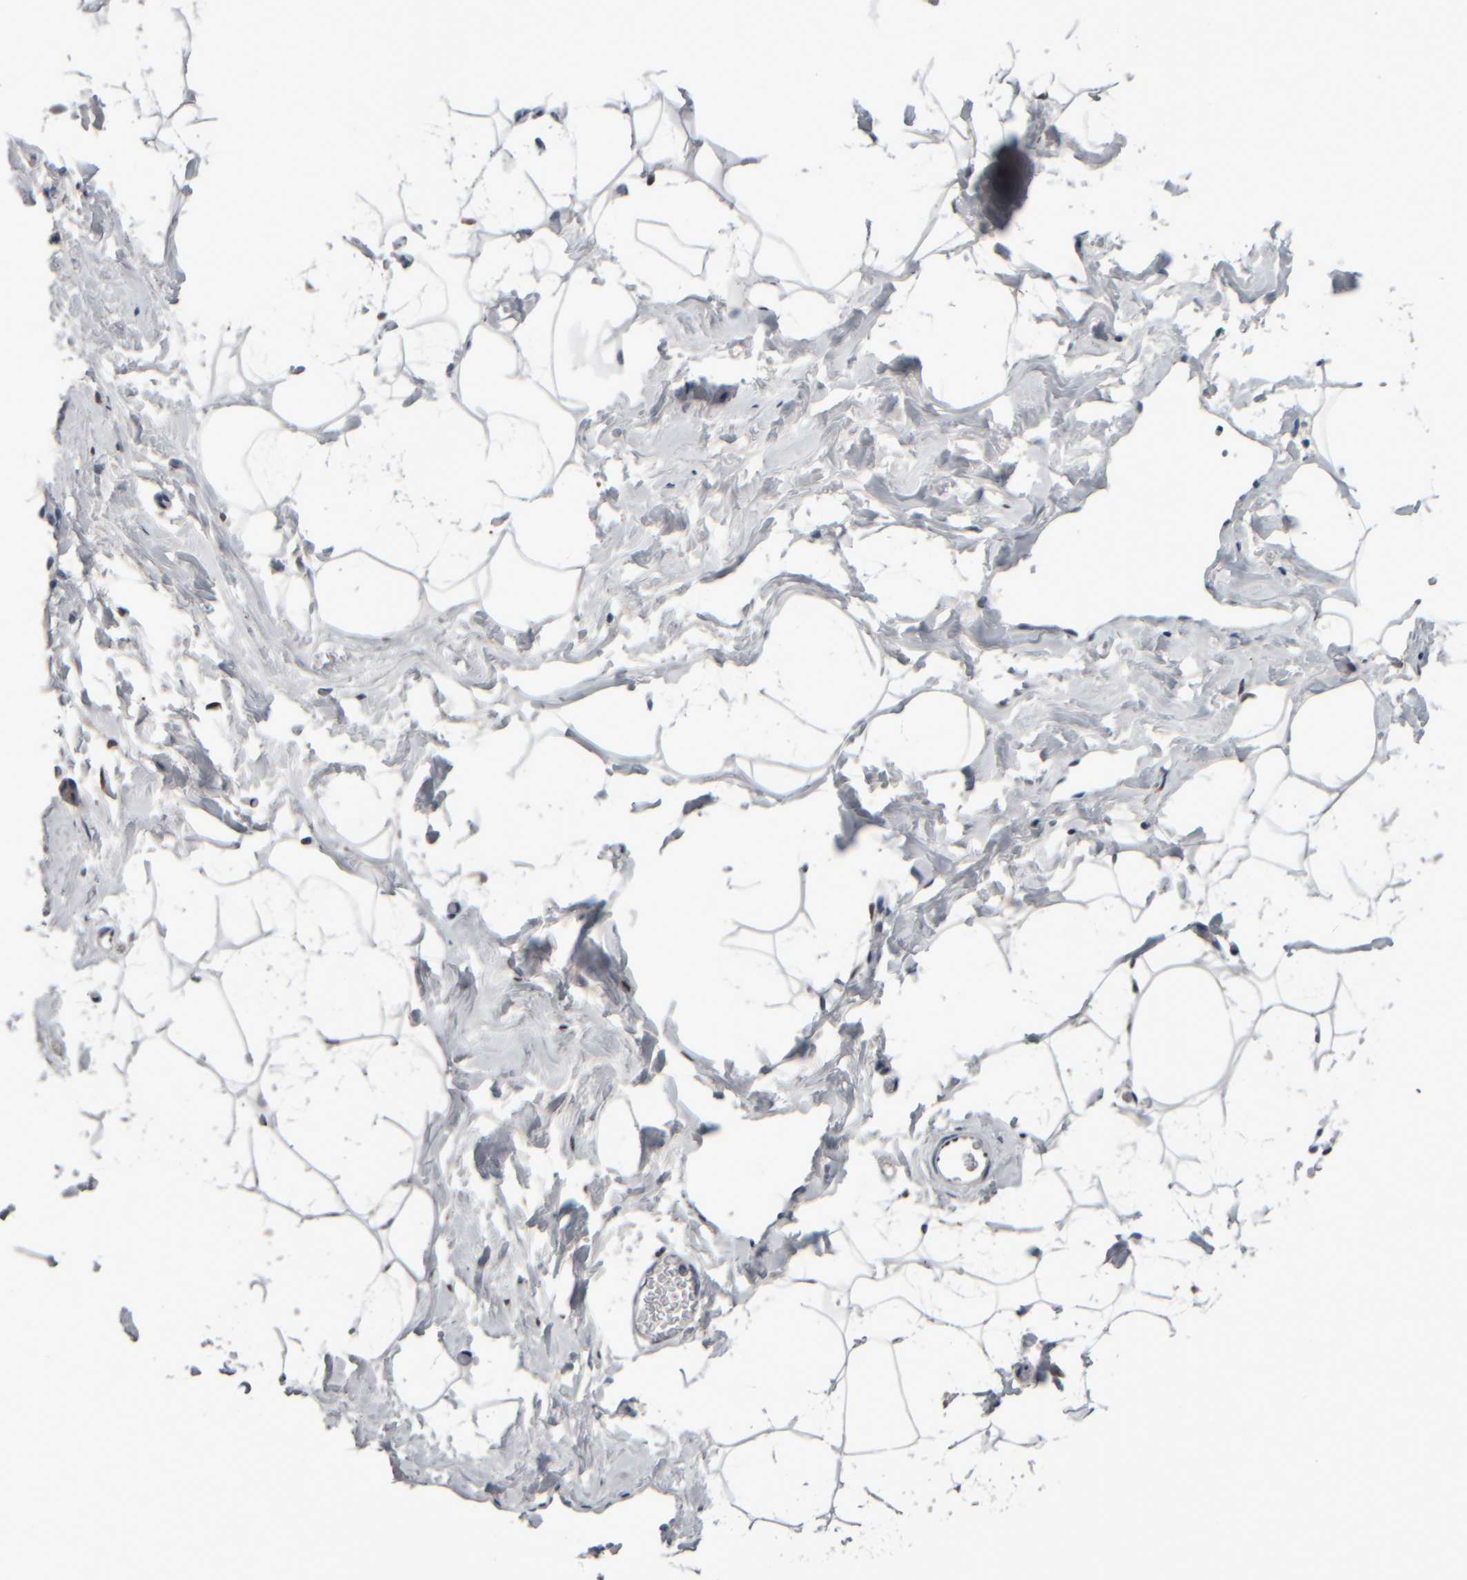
{"staining": {"intensity": "negative", "quantity": "none", "location": "none"}, "tissue": "adipose tissue", "cell_type": "Adipocytes", "image_type": "normal", "snomed": [{"axis": "morphology", "description": "Normal tissue, NOS"}, {"axis": "morphology", "description": "Fibrosis, NOS"}, {"axis": "topography", "description": "Breast"}, {"axis": "topography", "description": "Adipose tissue"}], "caption": "High power microscopy histopathology image of an IHC image of normal adipose tissue, revealing no significant staining in adipocytes.", "gene": "COL14A1", "patient": {"sex": "female", "age": 39}}